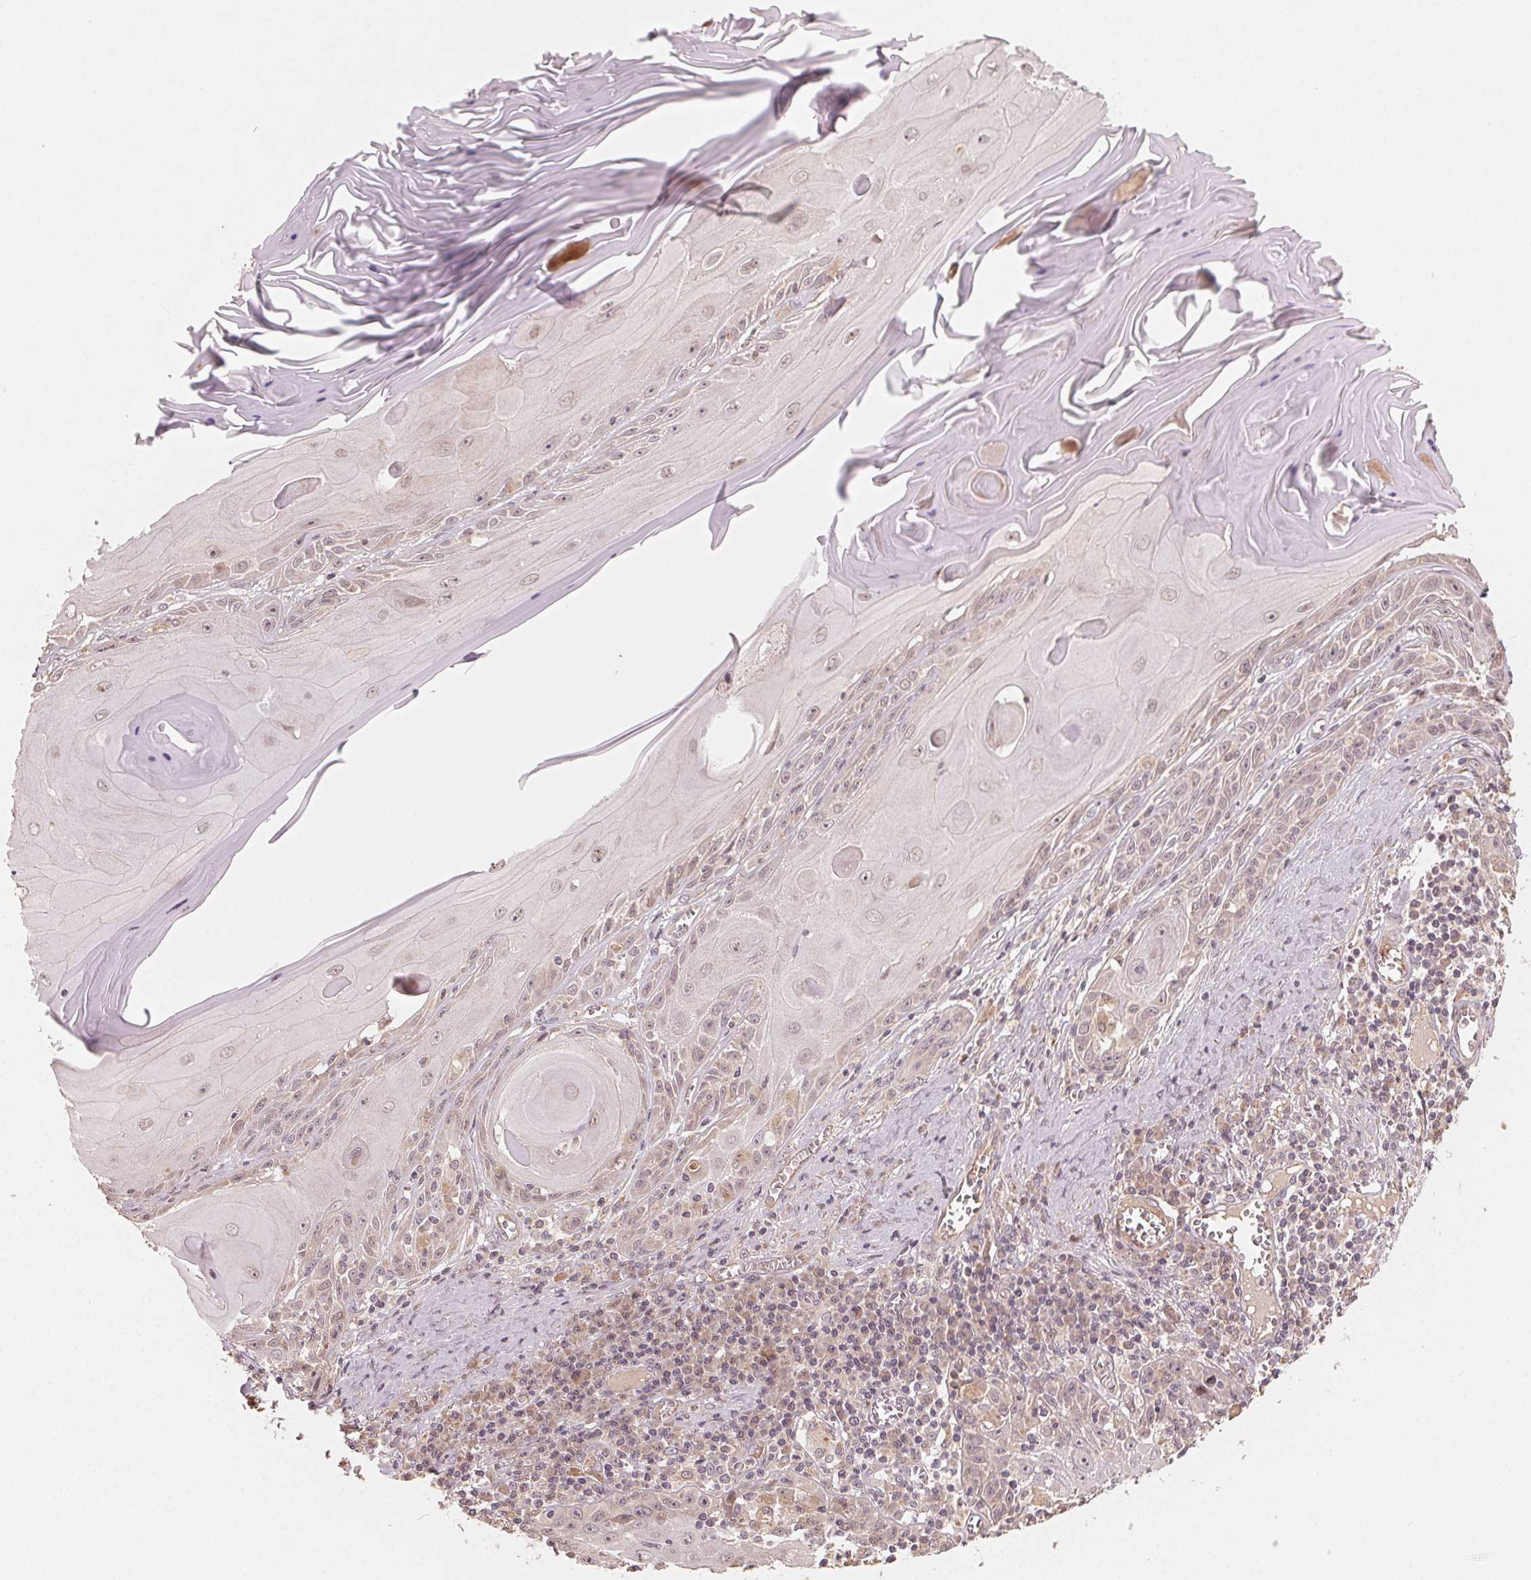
{"staining": {"intensity": "weak", "quantity": "<25%", "location": "cytoplasmic/membranous"}, "tissue": "skin cancer", "cell_type": "Tumor cells", "image_type": "cancer", "snomed": [{"axis": "morphology", "description": "Squamous cell carcinoma, NOS"}, {"axis": "topography", "description": "Skin"}, {"axis": "topography", "description": "Vulva"}], "caption": "This is a photomicrograph of immunohistochemistry staining of skin squamous cell carcinoma, which shows no positivity in tumor cells. (DAB immunohistochemistry with hematoxylin counter stain).", "gene": "WBP2", "patient": {"sex": "female", "age": 85}}